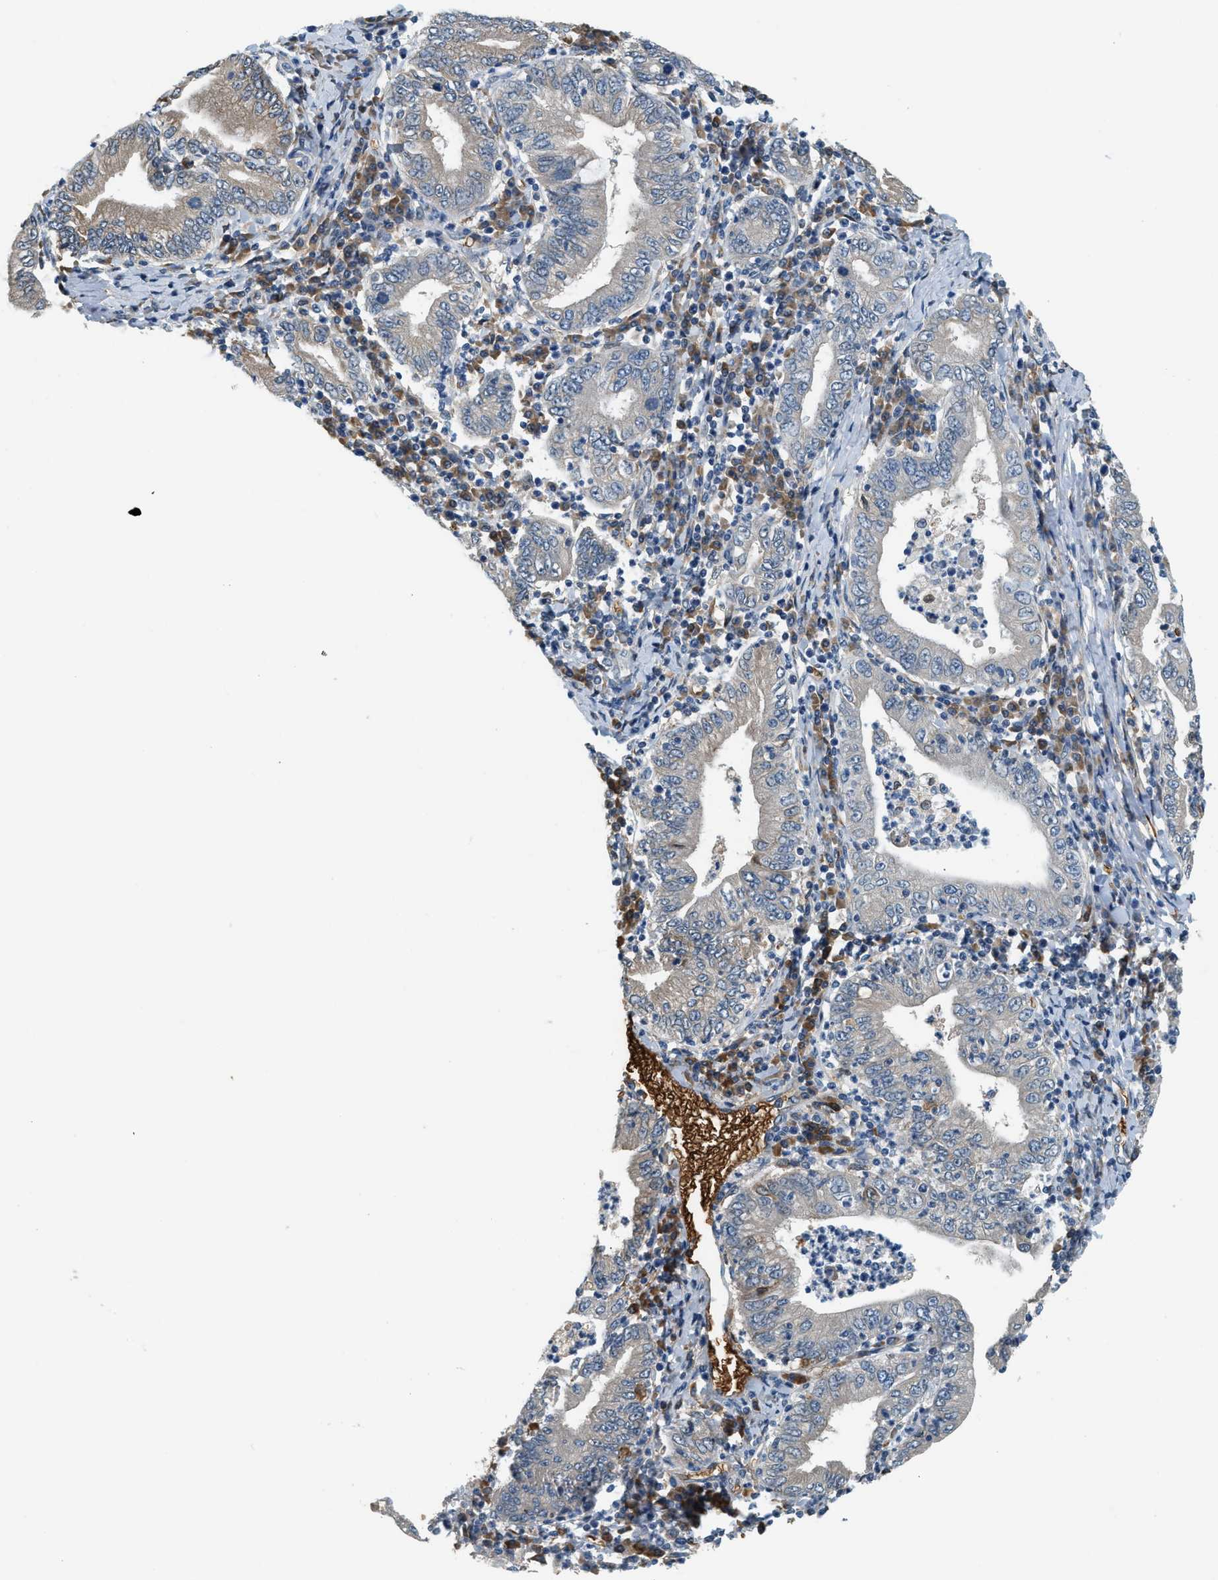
{"staining": {"intensity": "weak", "quantity": "<25%", "location": "cytoplasmic/membranous"}, "tissue": "stomach cancer", "cell_type": "Tumor cells", "image_type": "cancer", "snomed": [{"axis": "morphology", "description": "Normal tissue, NOS"}, {"axis": "morphology", "description": "Adenocarcinoma, NOS"}, {"axis": "topography", "description": "Esophagus"}, {"axis": "topography", "description": "Stomach, upper"}, {"axis": "topography", "description": "Peripheral nerve tissue"}], "caption": "Tumor cells are negative for brown protein staining in adenocarcinoma (stomach). (DAB IHC, high magnification).", "gene": "CYTH2", "patient": {"sex": "male", "age": 62}}